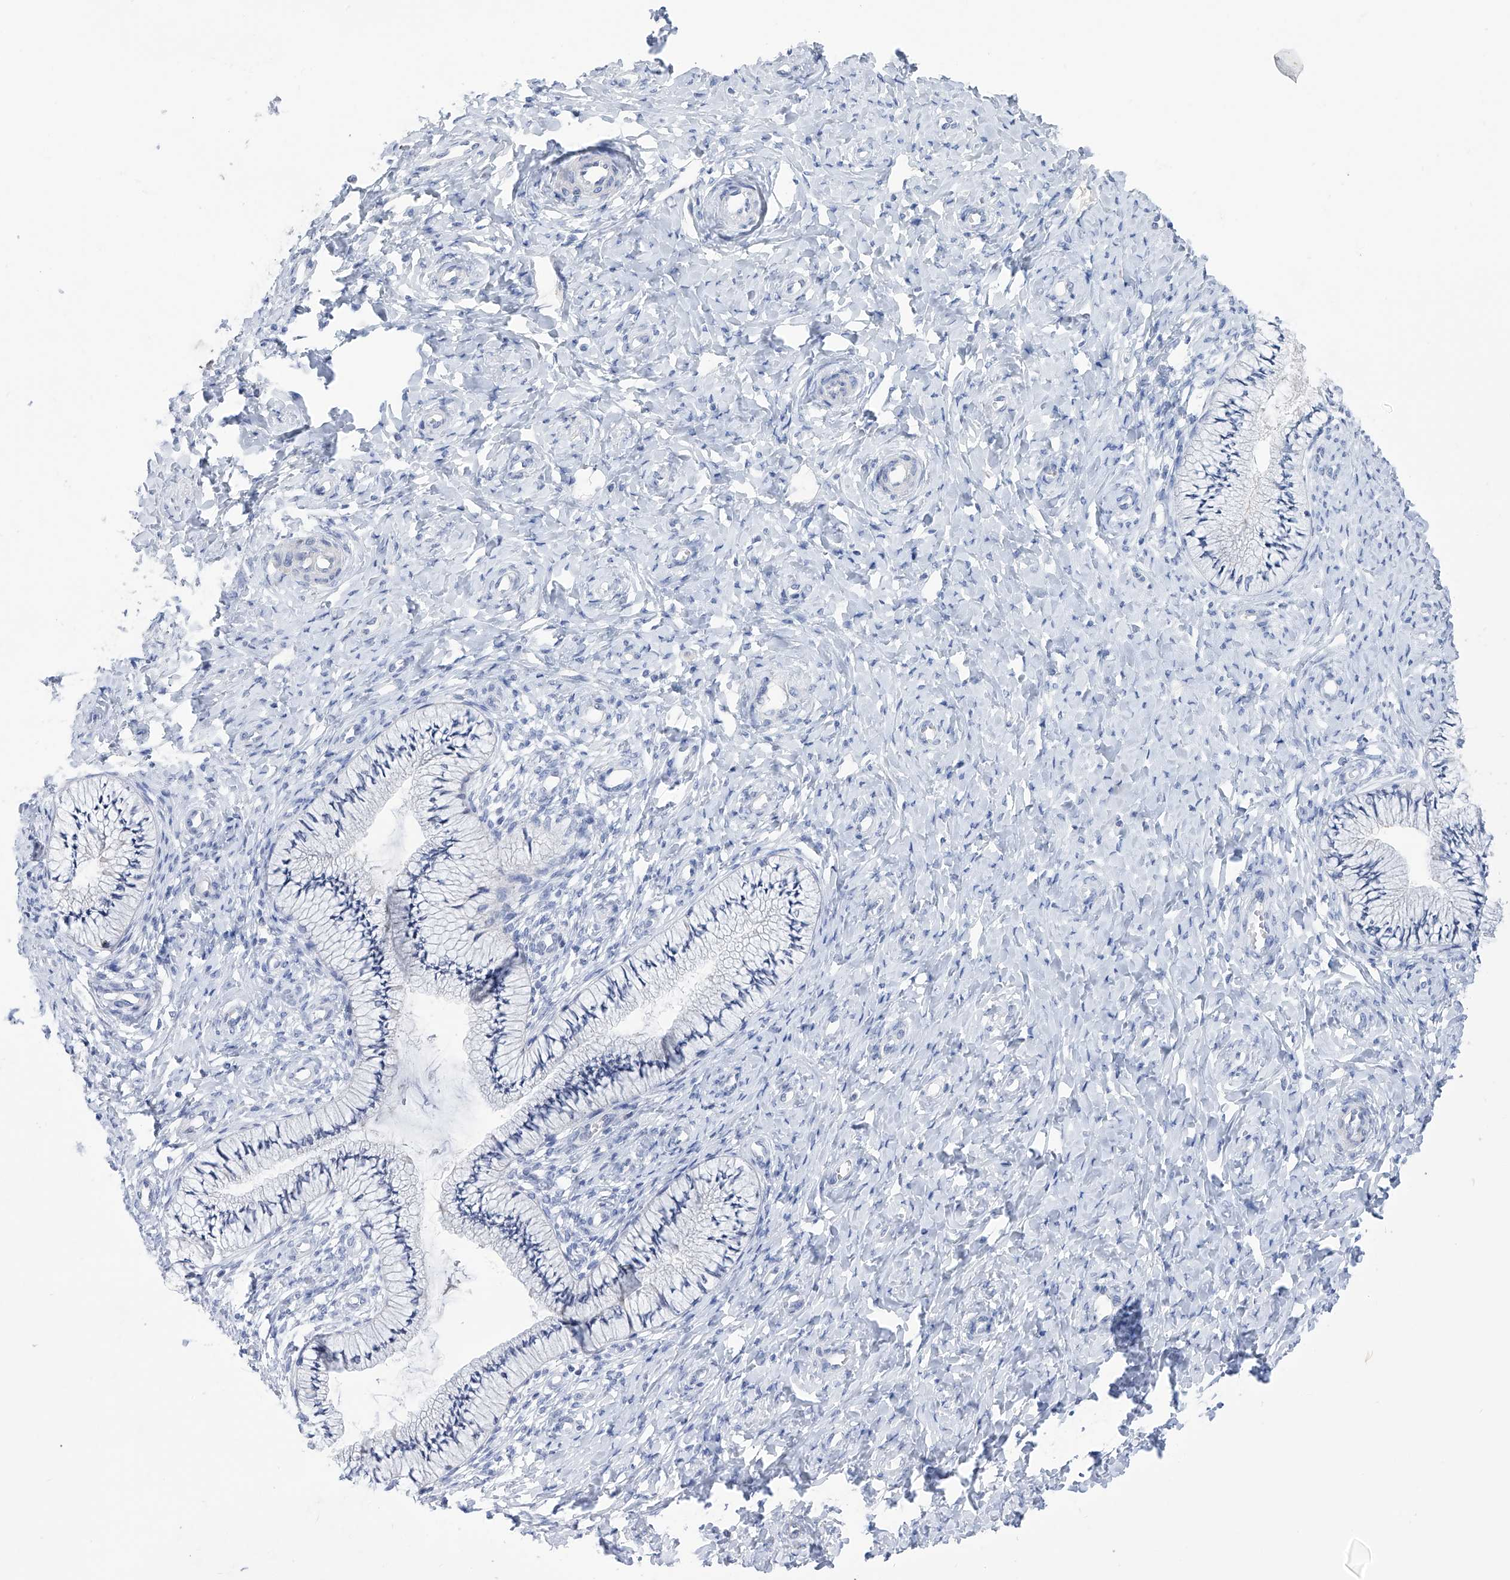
{"staining": {"intensity": "moderate", "quantity": "25%-75%", "location": "nuclear"}, "tissue": "cervix", "cell_type": "Glandular cells", "image_type": "normal", "snomed": [{"axis": "morphology", "description": "Normal tissue, NOS"}, {"axis": "topography", "description": "Cervix"}], "caption": "Immunohistochemical staining of unremarkable human cervix reveals moderate nuclear protein positivity in approximately 25%-75% of glandular cells.", "gene": "PHF20", "patient": {"sex": "female", "age": 36}}